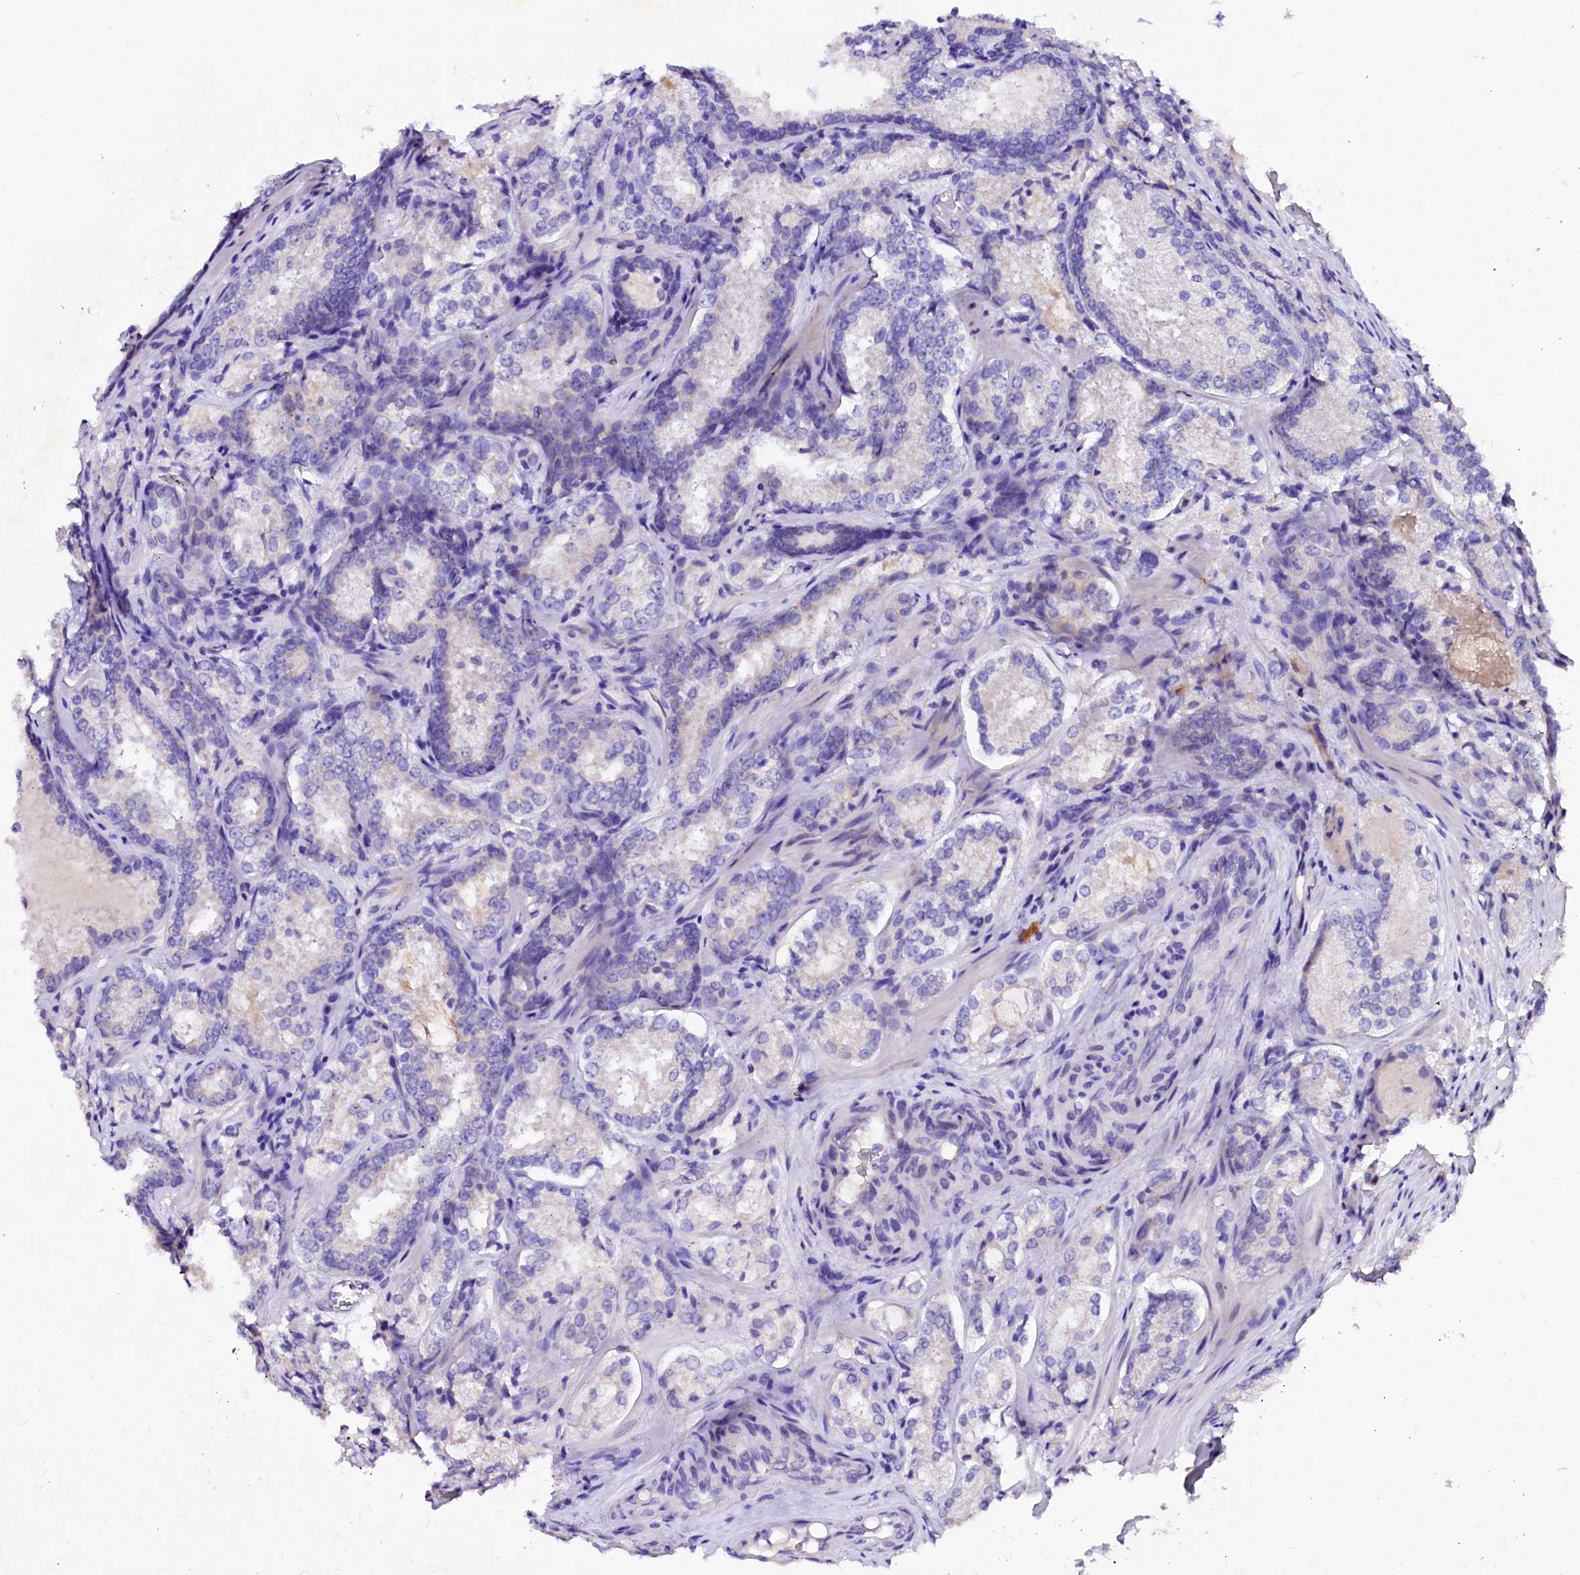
{"staining": {"intensity": "negative", "quantity": "none", "location": "none"}, "tissue": "prostate cancer", "cell_type": "Tumor cells", "image_type": "cancer", "snomed": [{"axis": "morphology", "description": "Adenocarcinoma, Low grade"}, {"axis": "topography", "description": "Prostate"}], "caption": "Prostate low-grade adenocarcinoma was stained to show a protein in brown. There is no significant staining in tumor cells.", "gene": "NALF1", "patient": {"sex": "male", "age": 74}}